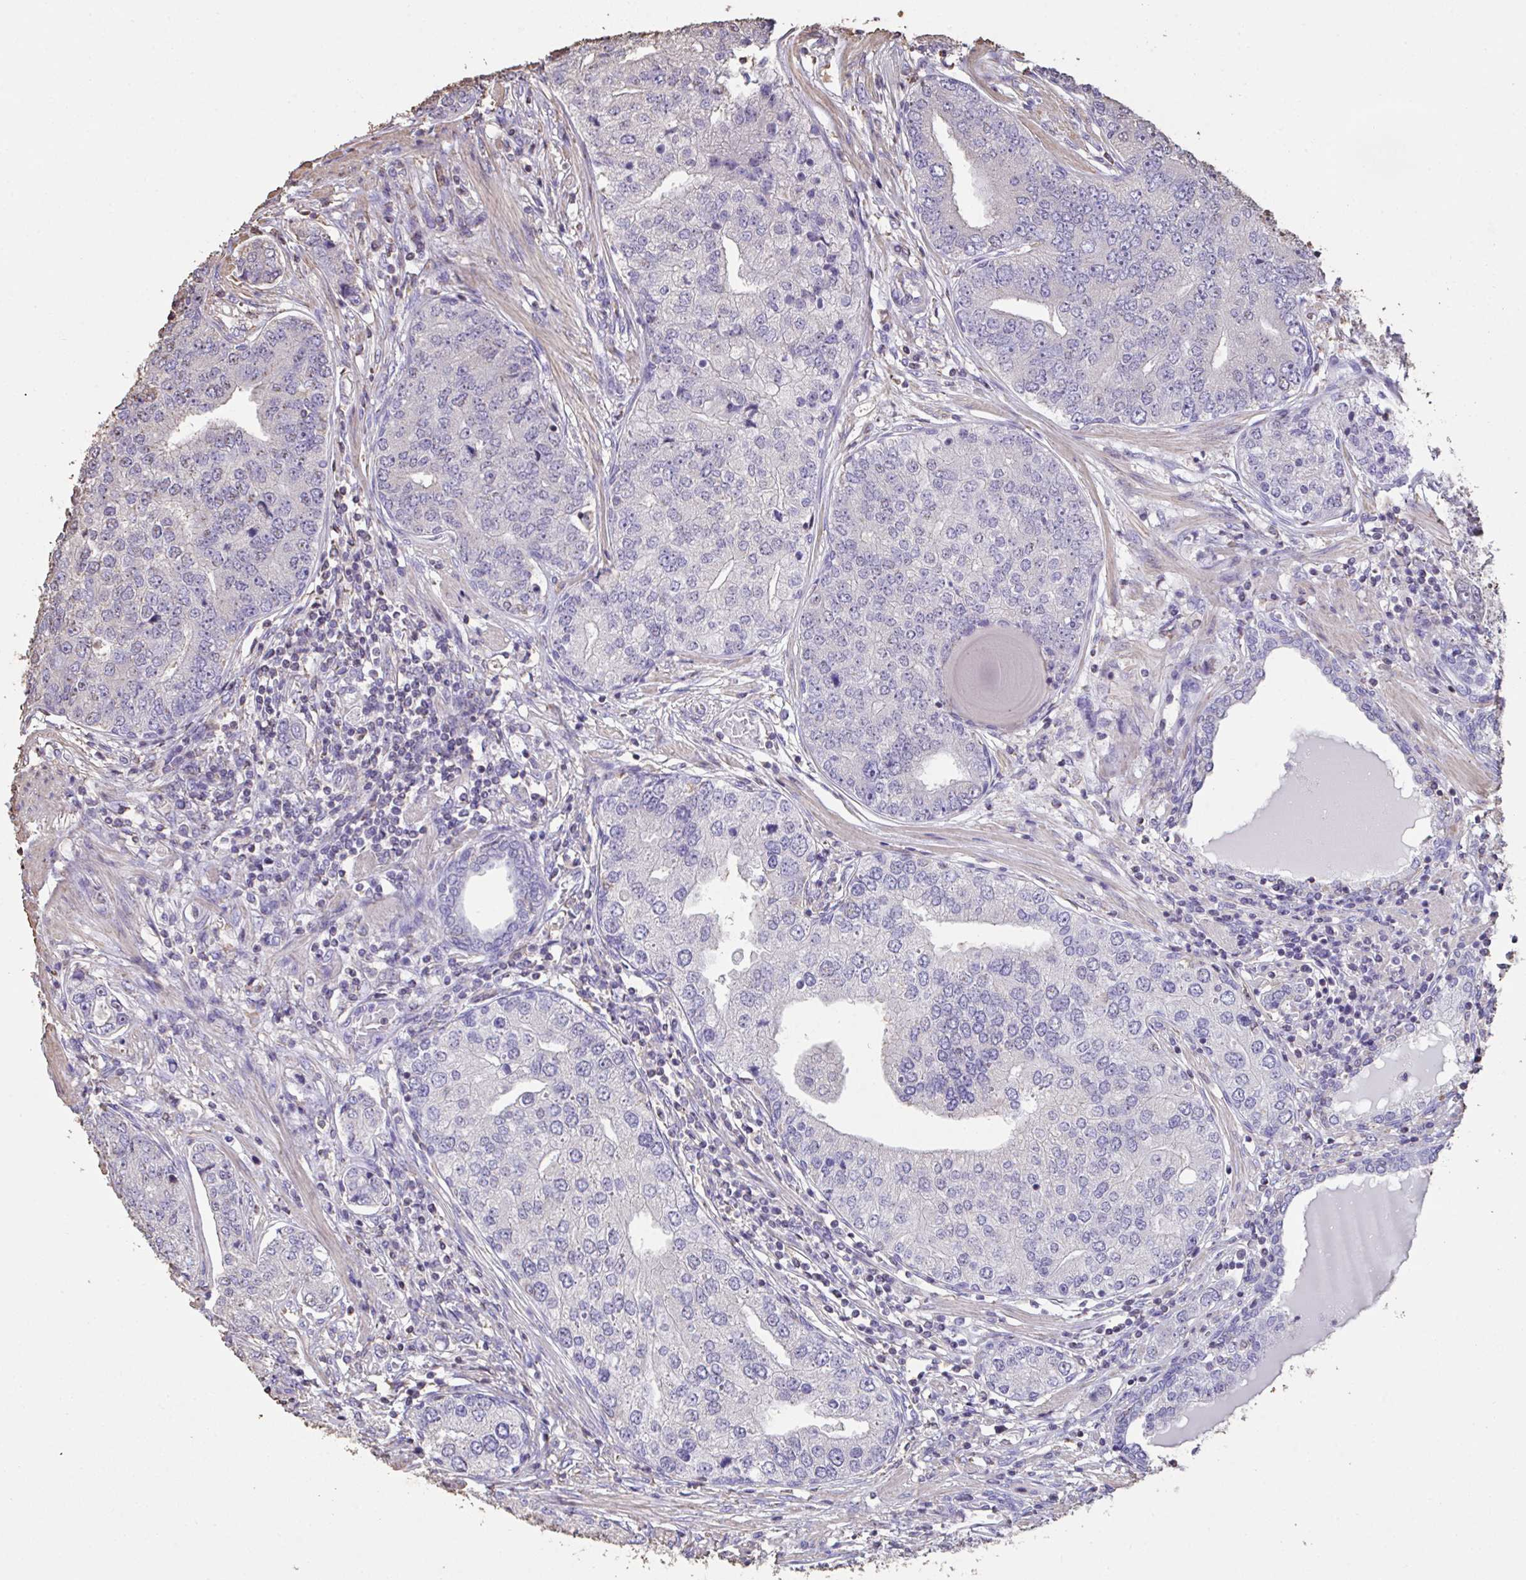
{"staining": {"intensity": "negative", "quantity": "none", "location": "none"}, "tissue": "prostate cancer", "cell_type": "Tumor cells", "image_type": "cancer", "snomed": [{"axis": "morphology", "description": "Adenocarcinoma, High grade"}, {"axis": "topography", "description": "Prostate"}], "caption": "IHC image of neoplastic tissue: prostate cancer stained with DAB (3,3'-diaminobenzidine) displays no significant protein staining in tumor cells.", "gene": "IL23R", "patient": {"sex": "male", "age": 60}}